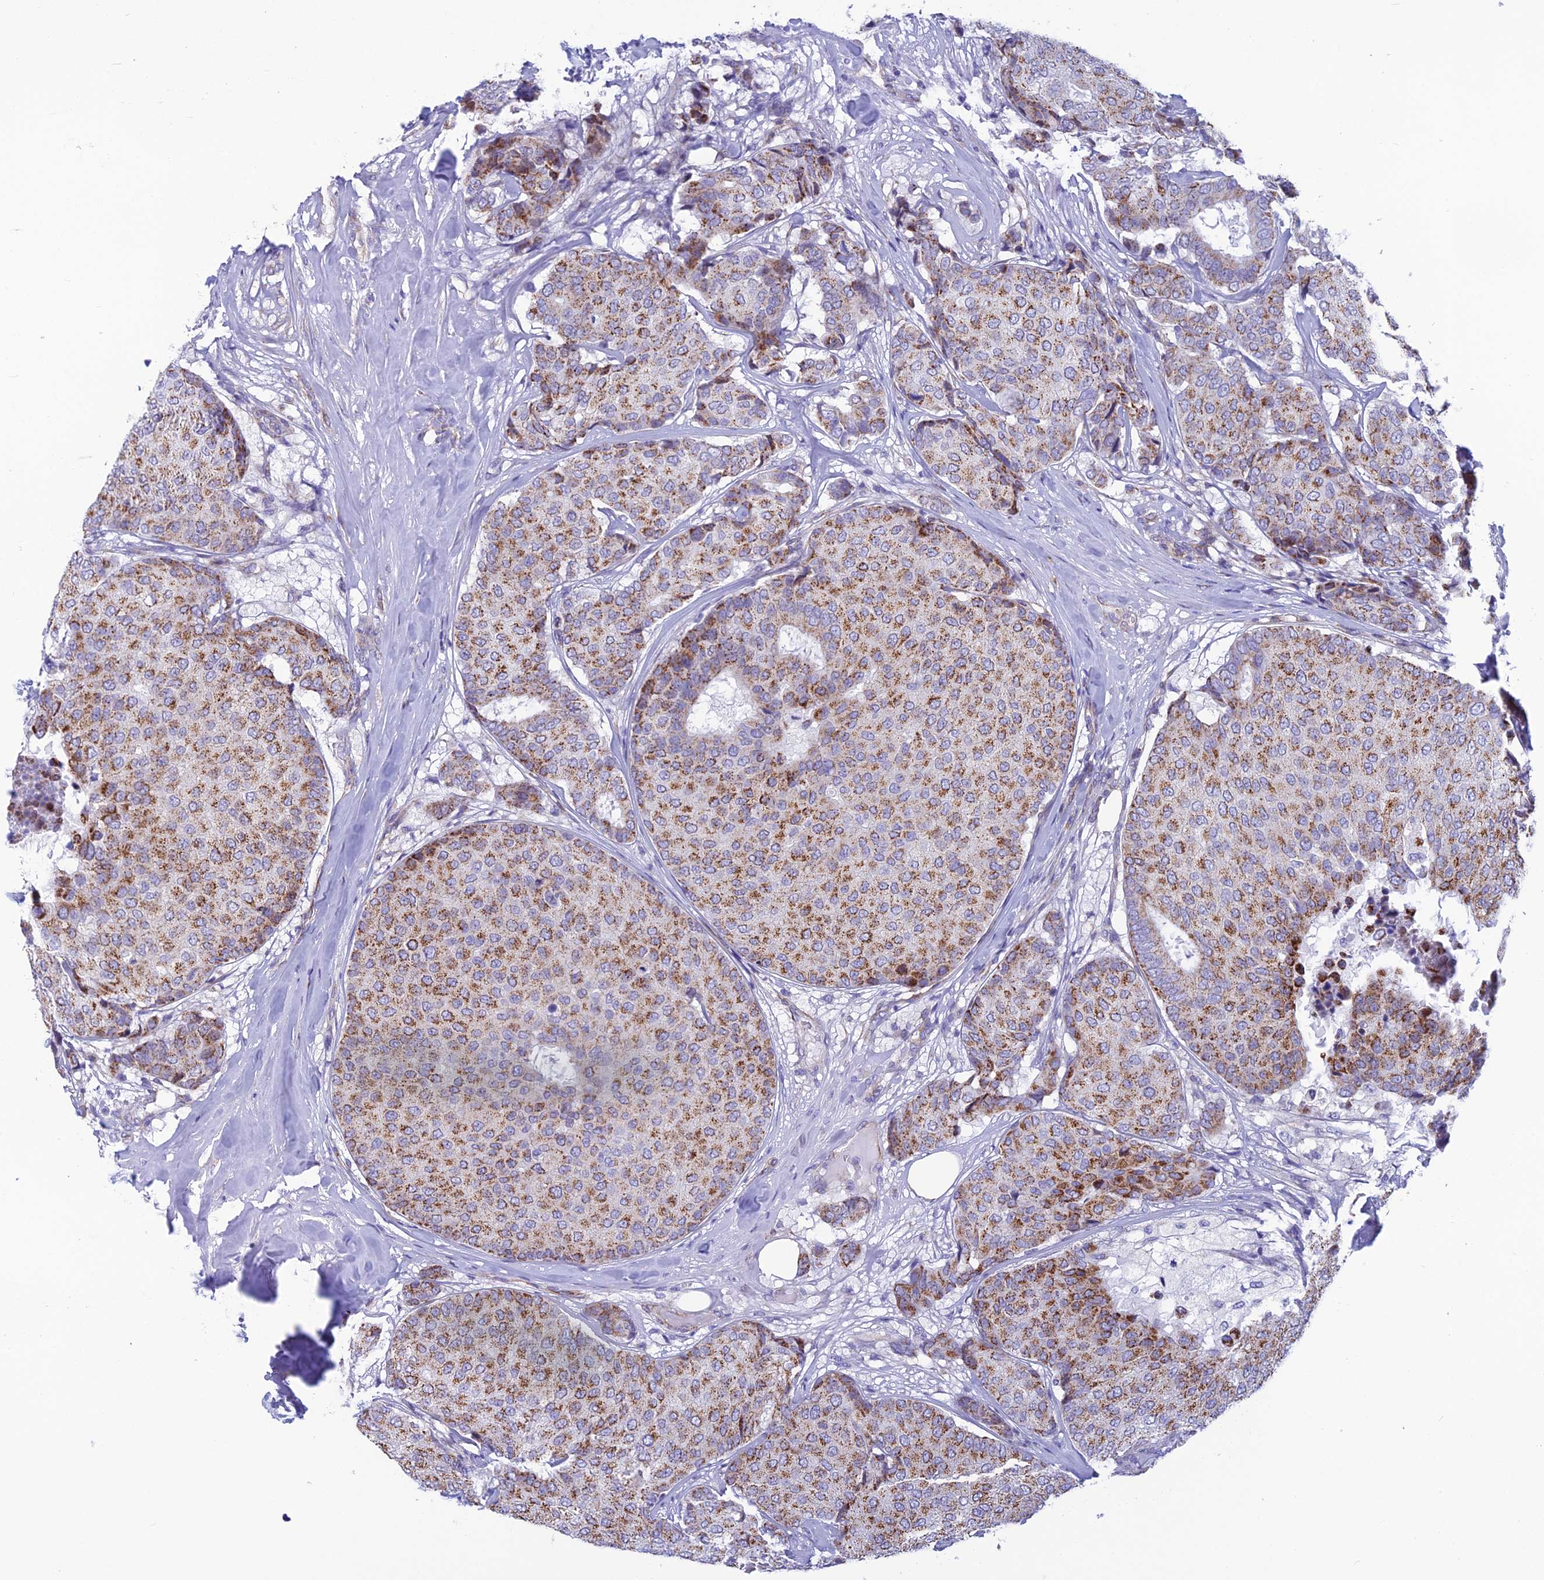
{"staining": {"intensity": "moderate", "quantity": ">75%", "location": "cytoplasmic/membranous"}, "tissue": "breast cancer", "cell_type": "Tumor cells", "image_type": "cancer", "snomed": [{"axis": "morphology", "description": "Duct carcinoma"}, {"axis": "topography", "description": "Breast"}], "caption": "Breast invasive ductal carcinoma tissue reveals moderate cytoplasmic/membranous expression in approximately >75% of tumor cells", "gene": "POMGNT1", "patient": {"sex": "female", "age": 75}}